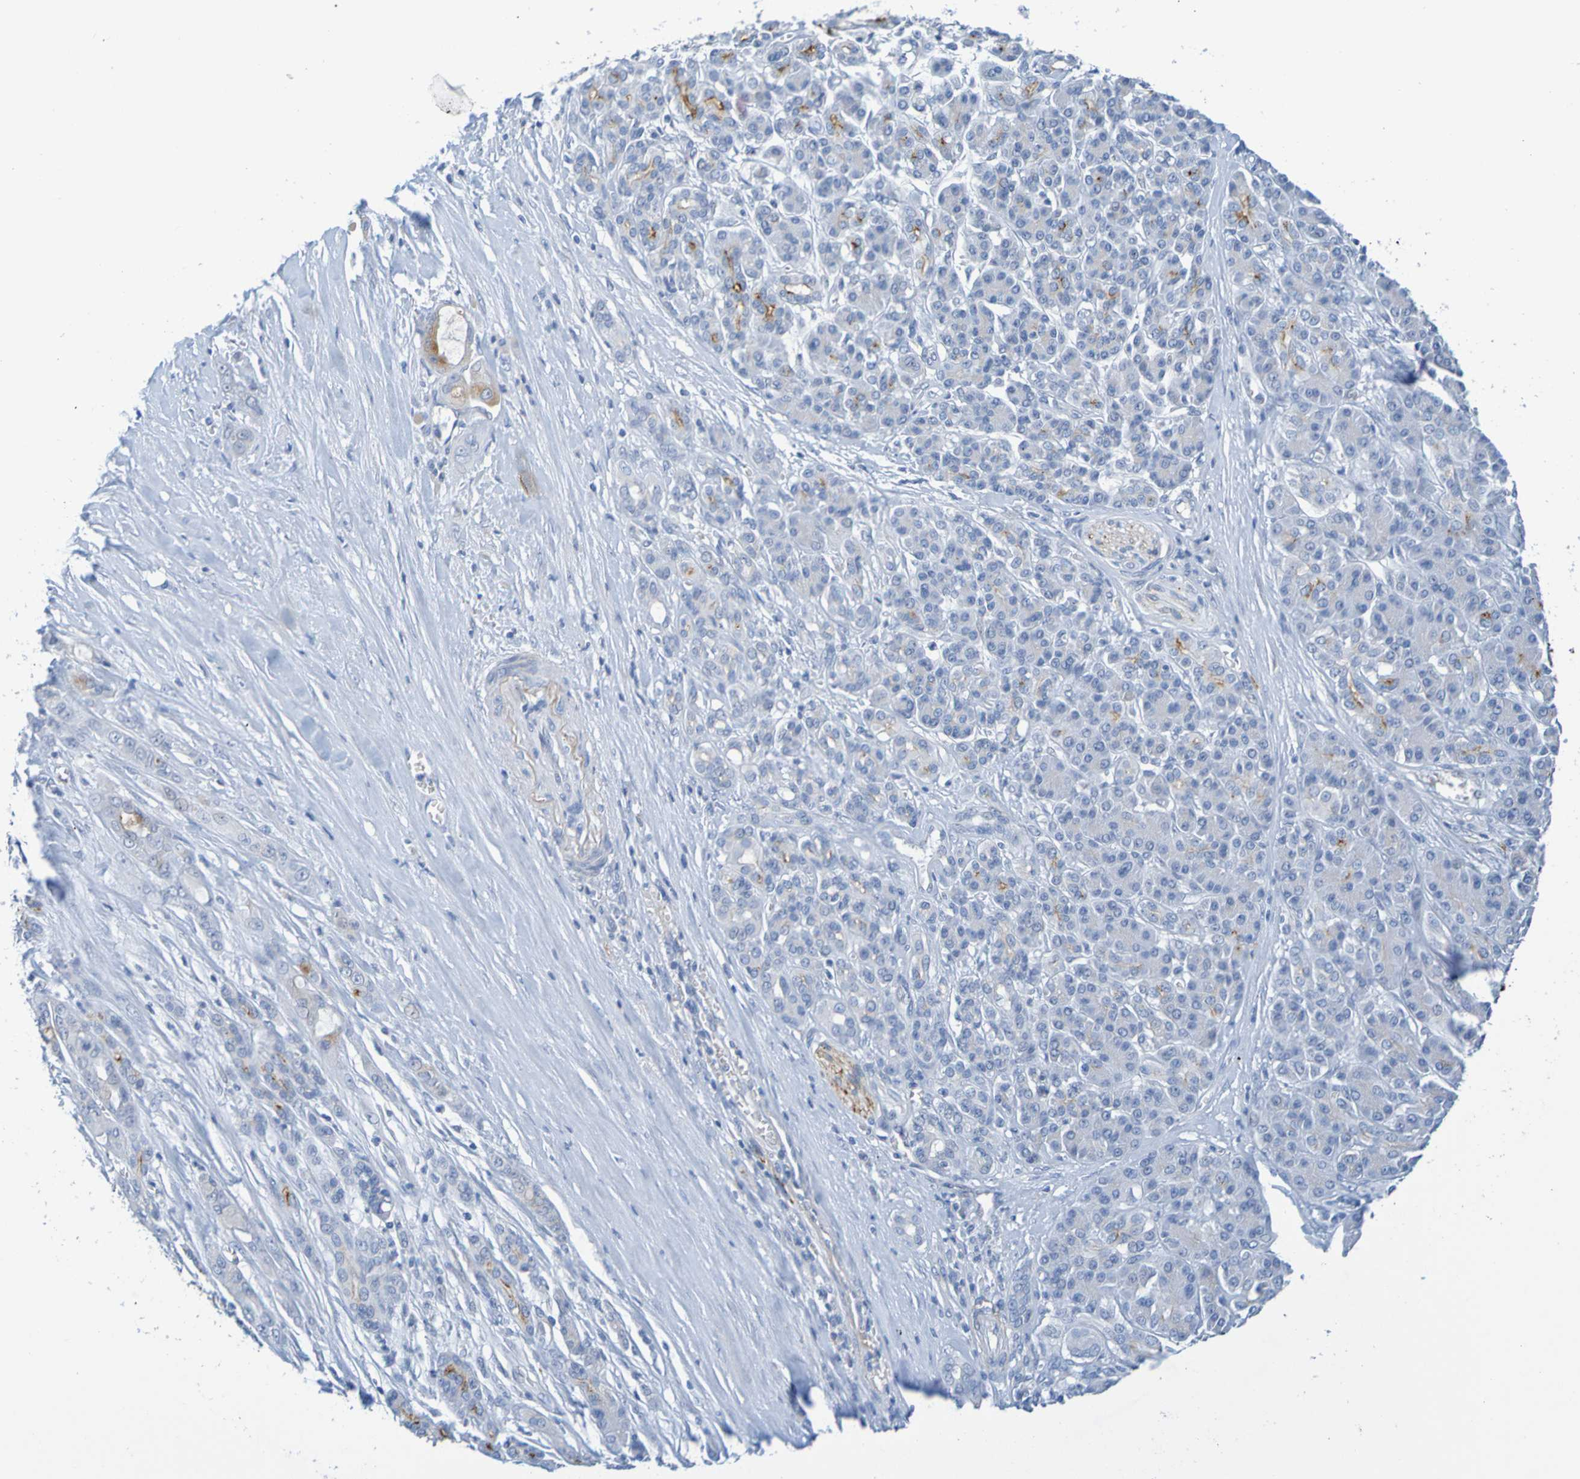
{"staining": {"intensity": "negative", "quantity": "none", "location": "none"}, "tissue": "pancreatic cancer", "cell_type": "Tumor cells", "image_type": "cancer", "snomed": [{"axis": "morphology", "description": "Adenocarcinoma, NOS"}, {"axis": "topography", "description": "Pancreas"}], "caption": "A histopathology image of adenocarcinoma (pancreatic) stained for a protein reveals no brown staining in tumor cells.", "gene": "IL10", "patient": {"sex": "male", "age": 59}}